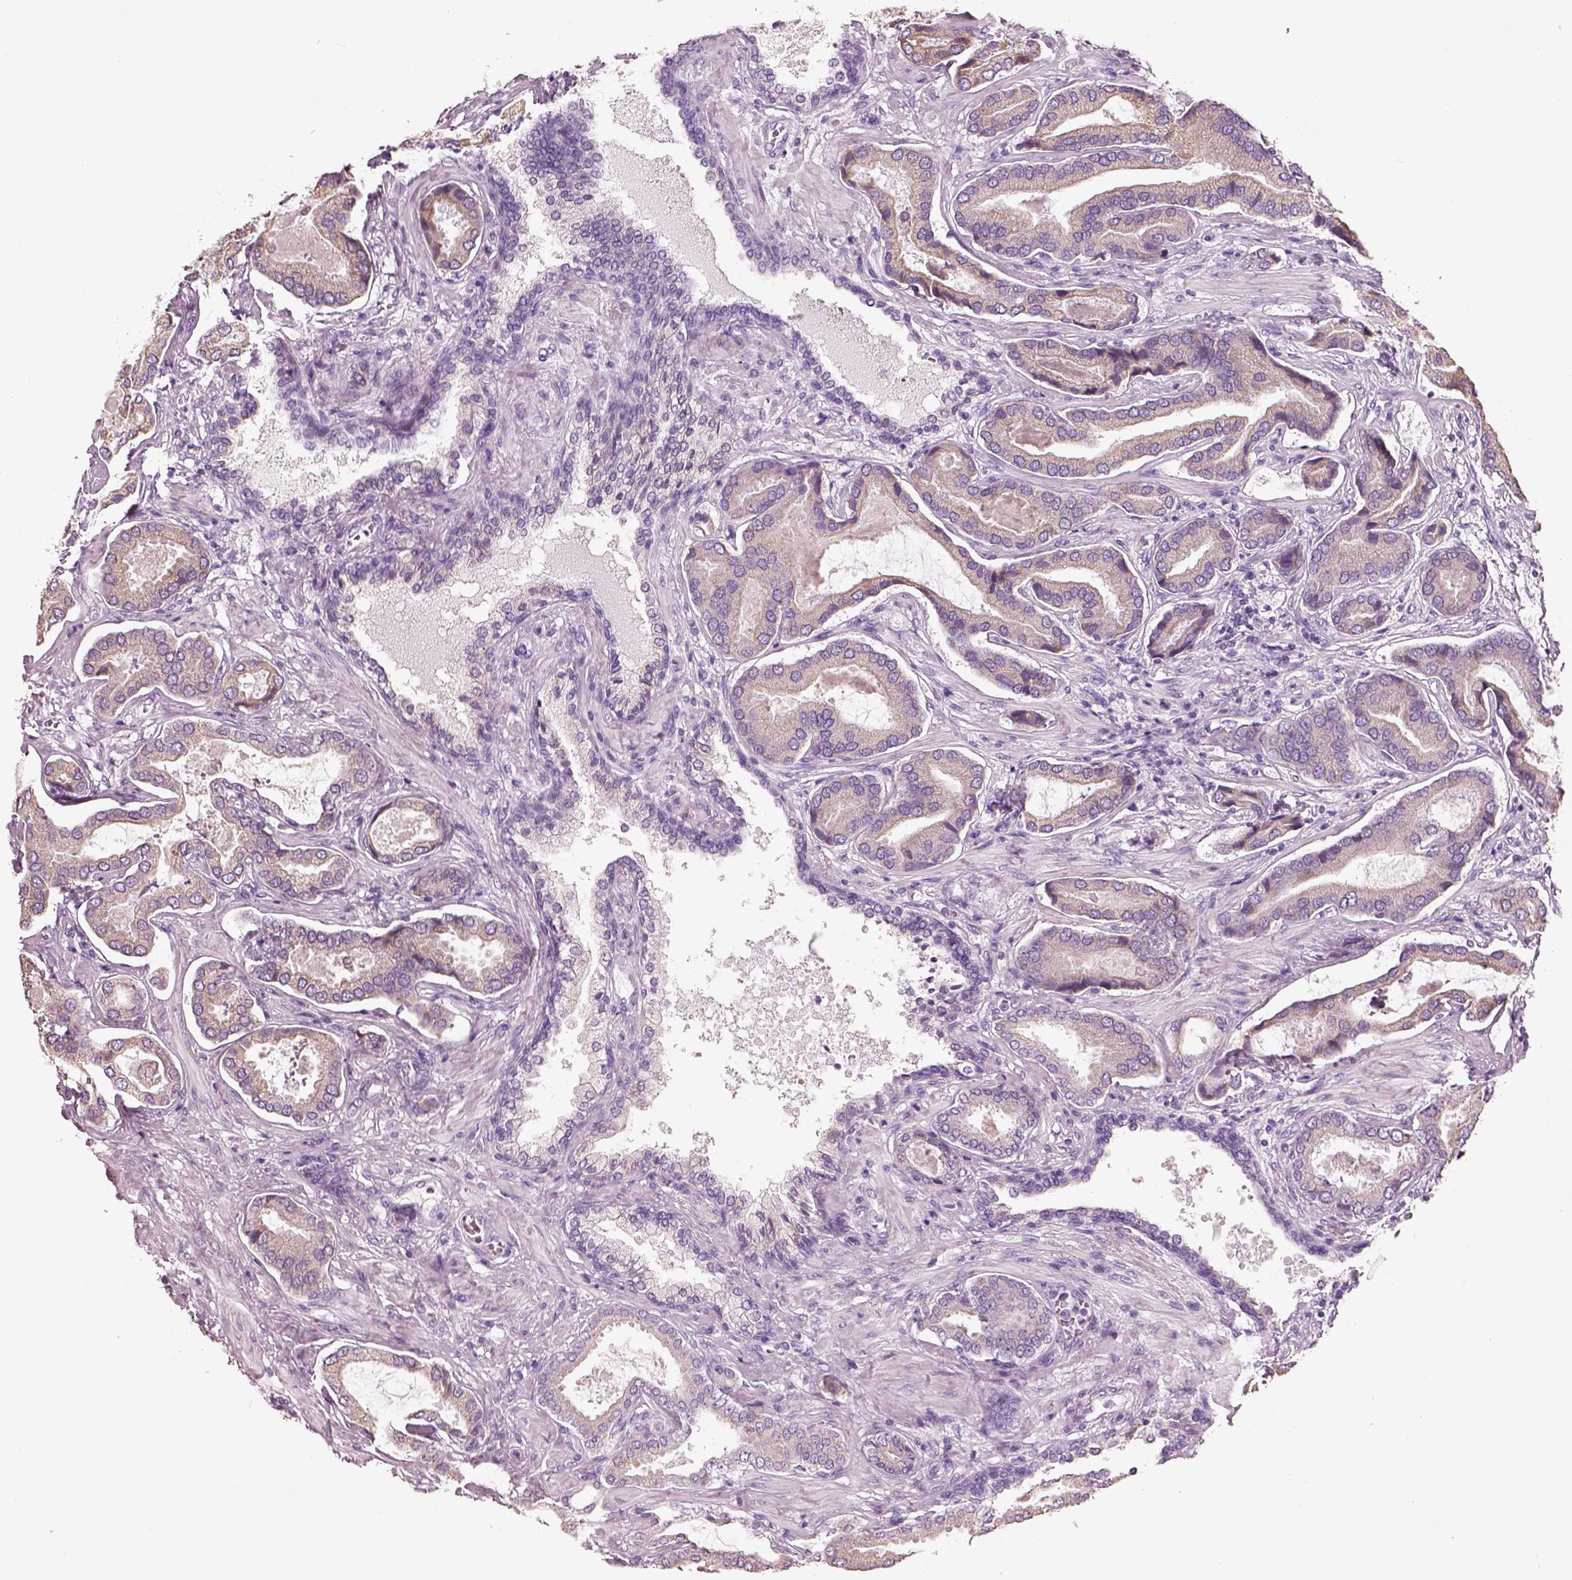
{"staining": {"intensity": "negative", "quantity": "none", "location": "none"}, "tissue": "prostate cancer", "cell_type": "Tumor cells", "image_type": "cancer", "snomed": [{"axis": "morphology", "description": "Adenocarcinoma, NOS"}, {"axis": "topography", "description": "Prostate"}], "caption": "This micrograph is of adenocarcinoma (prostate) stained with immunohistochemistry to label a protein in brown with the nuclei are counter-stained blue. There is no expression in tumor cells.", "gene": "PNOC", "patient": {"sex": "male", "age": 64}}